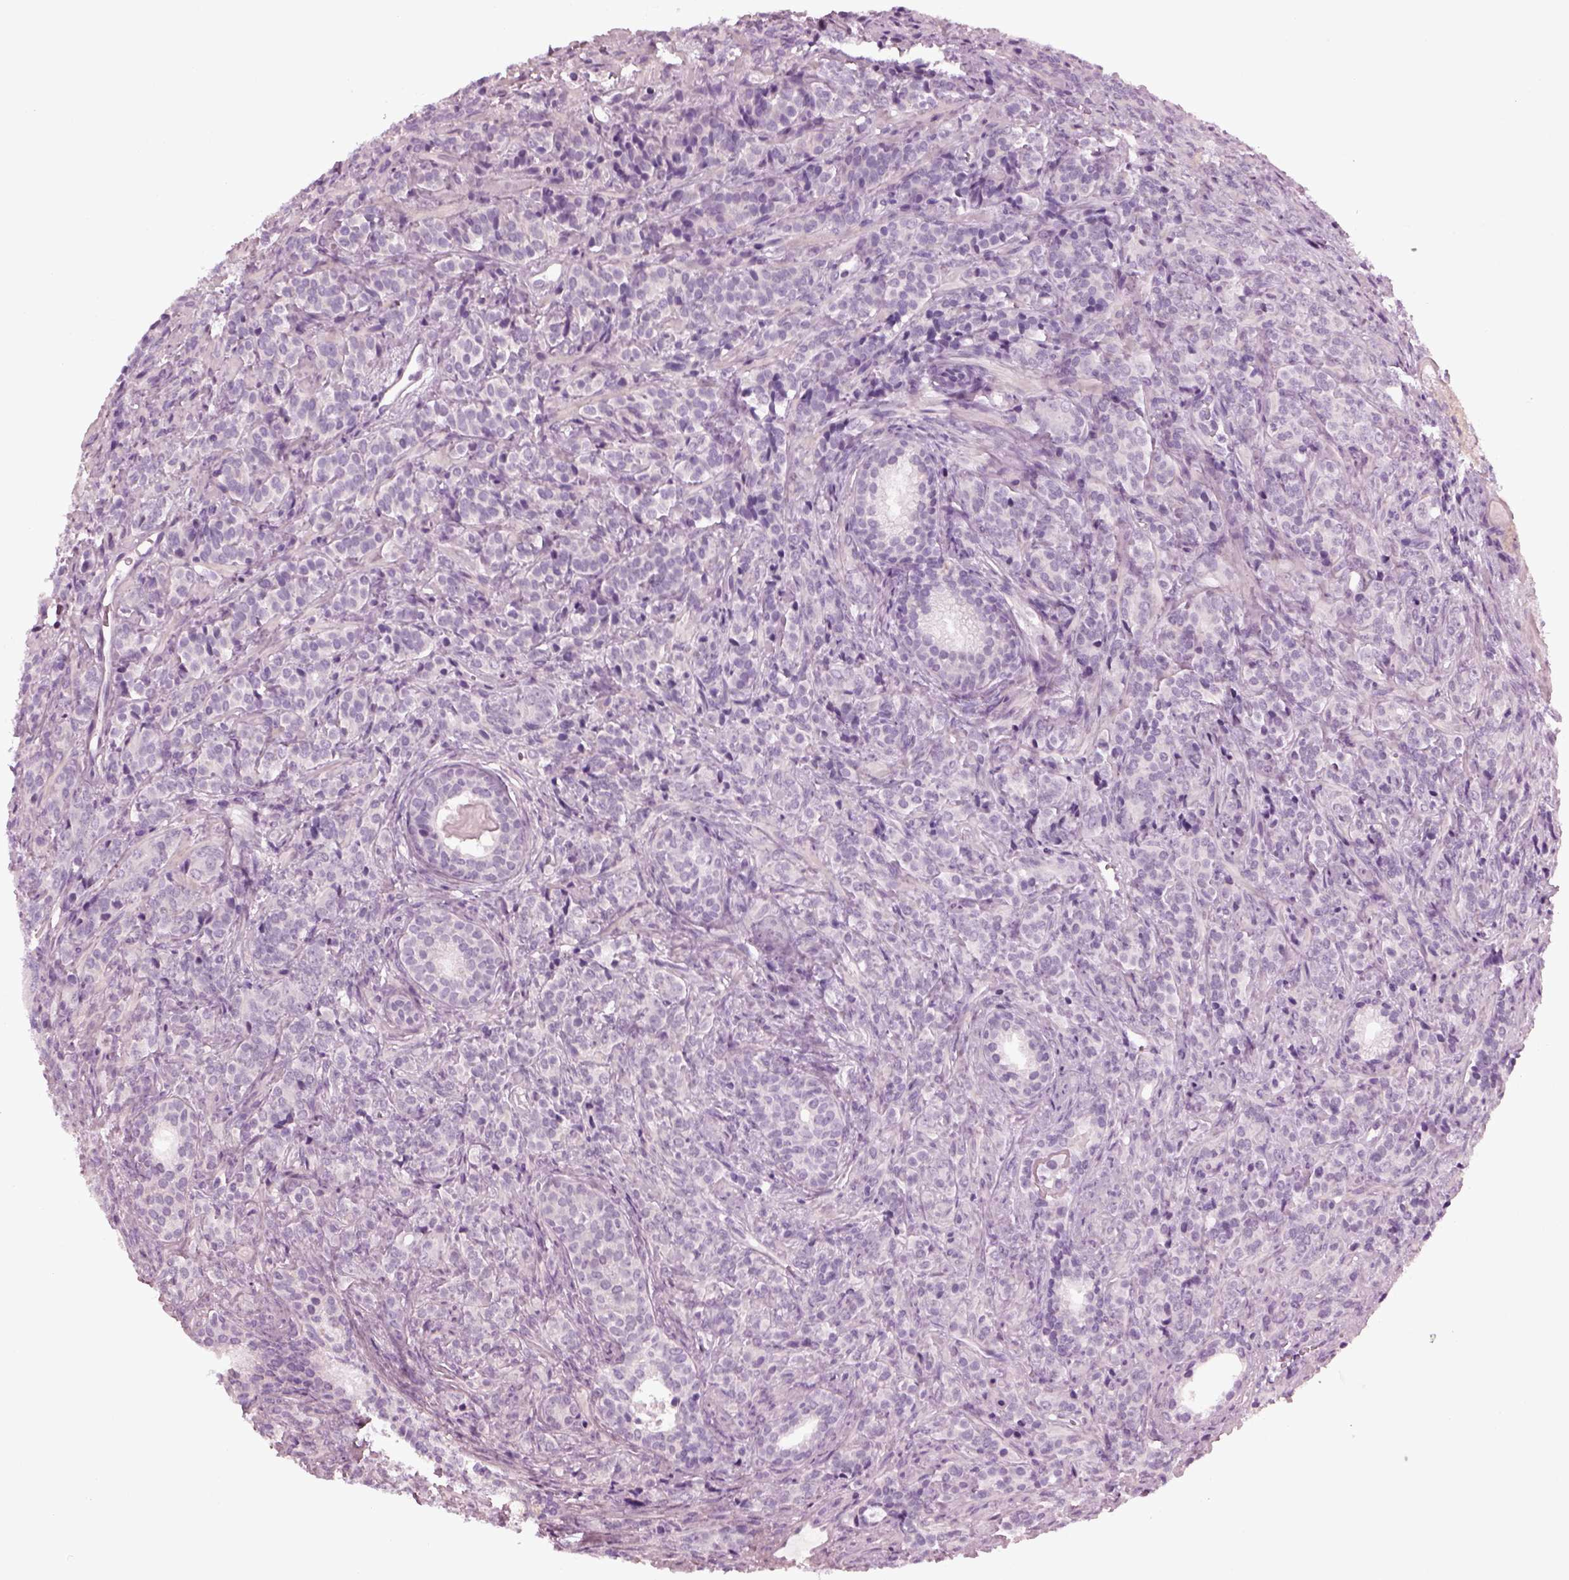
{"staining": {"intensity": "negative", "quantity": "none", "location": "none"}, "tissue": "prostate cancer", "cell_type": "Tumor cells", "image_type": "cancer", "snomed": [{"axis": "morphology", "description": "Adenocarcinoma, High grade"}, {"axis": "topography", "description": "Prostate"}], "caption": "This is an IHC histopathology image of prostate cancer. There is no positivity in tumor cells.", "gene": "SLC6A17", "patient": {"sex": "male", "age": 84}}